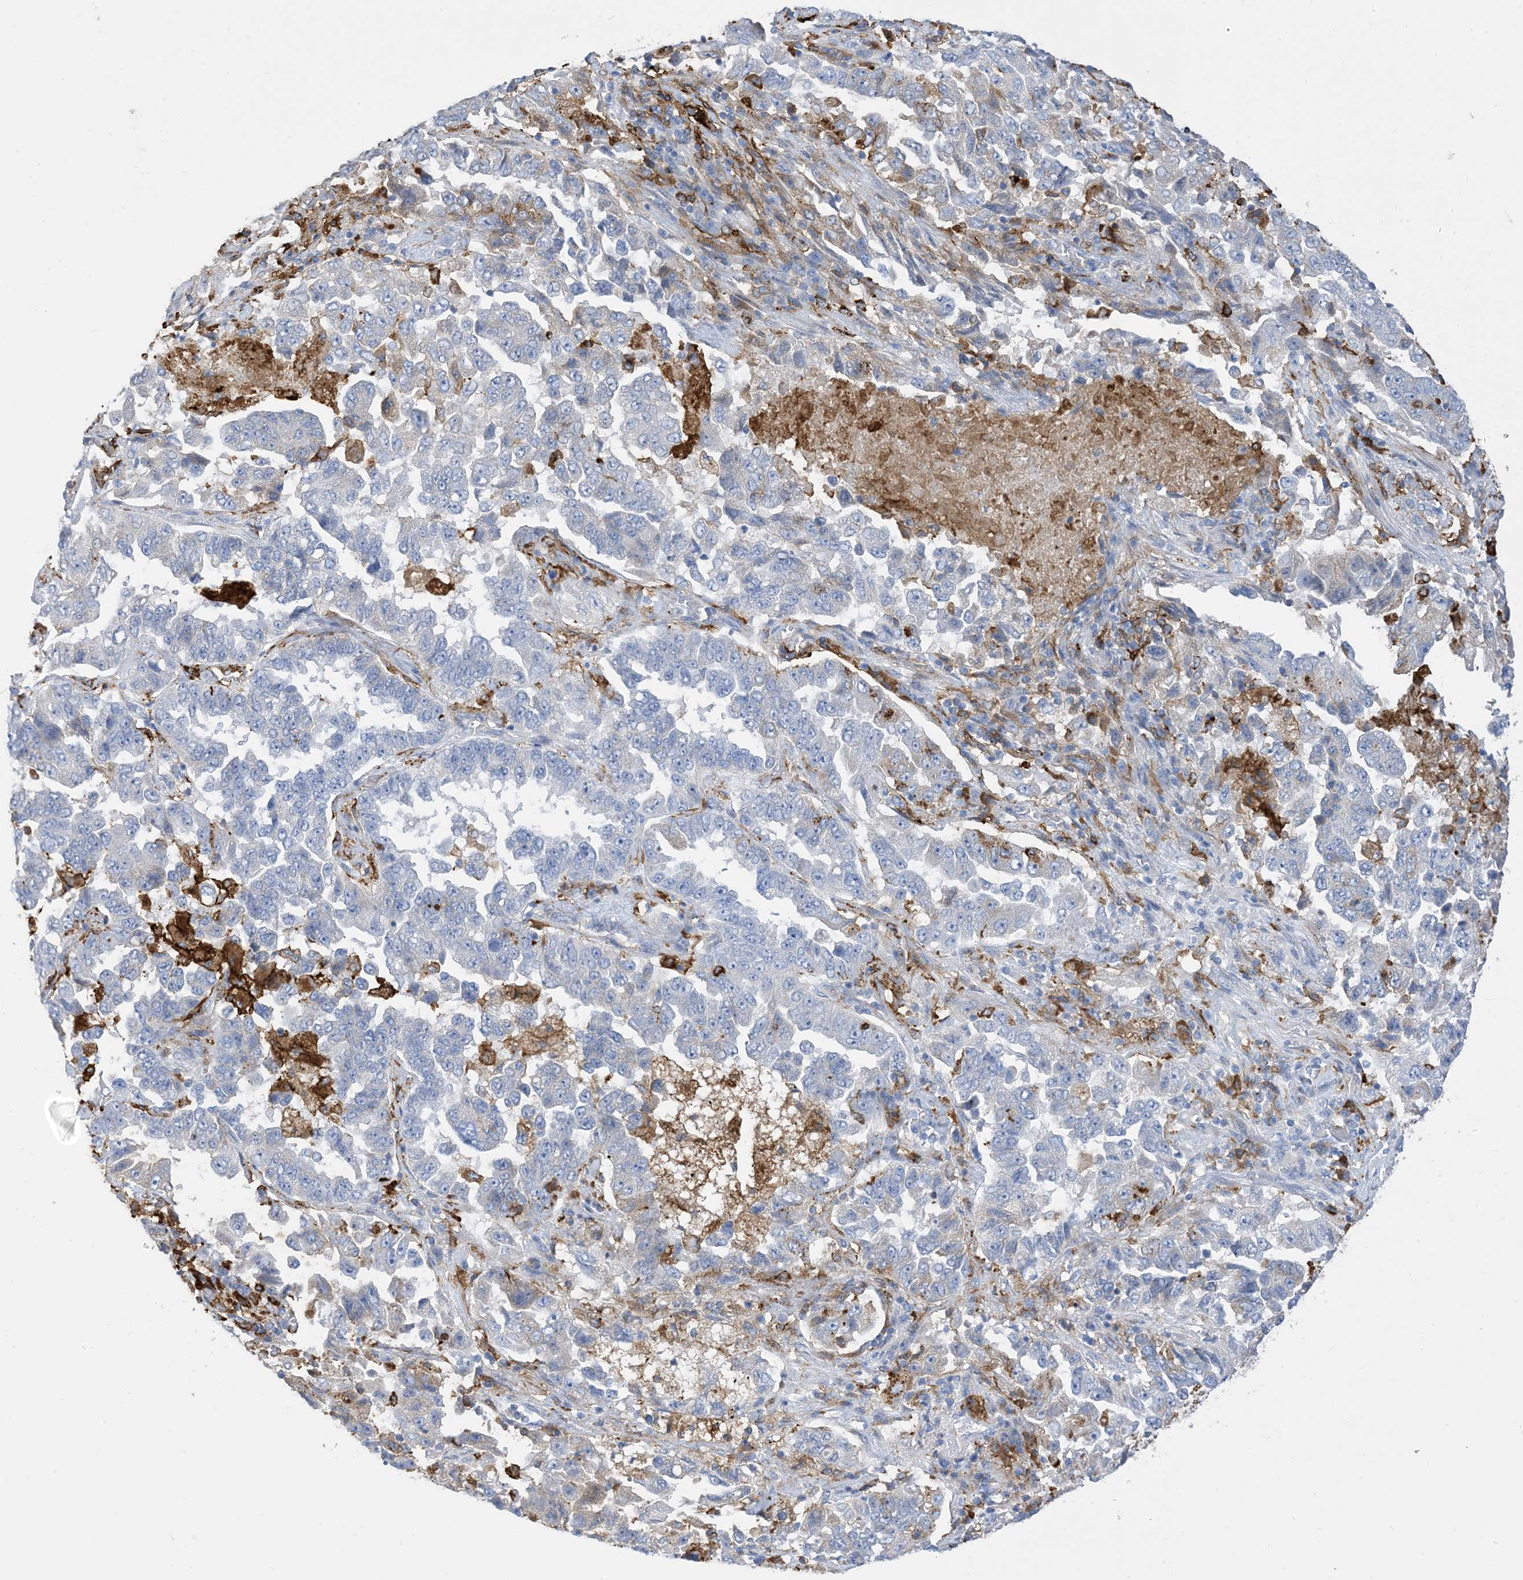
{"staining": {"intensity": "moderate", "quantity": "<25%", "location": "cytoplasmic/membranous"}, "tissue": "lung cancer", "cell_type": "Tumor cells", "image_type": "cancer", "snomed": [{"axis": "morphology", "description": "Adenocarcinoma, NOS"}, {"axis": "topography", "description": "Lung"}], "caption": "Adenocarcinoma (lung) stained for a protein (brown) demonstrates moderate cytoplasmic/membranous positive staining in approximately <25% of tumor cells.", "gene": "DPH3", "patient": {"sex": "female", "age": 51}}